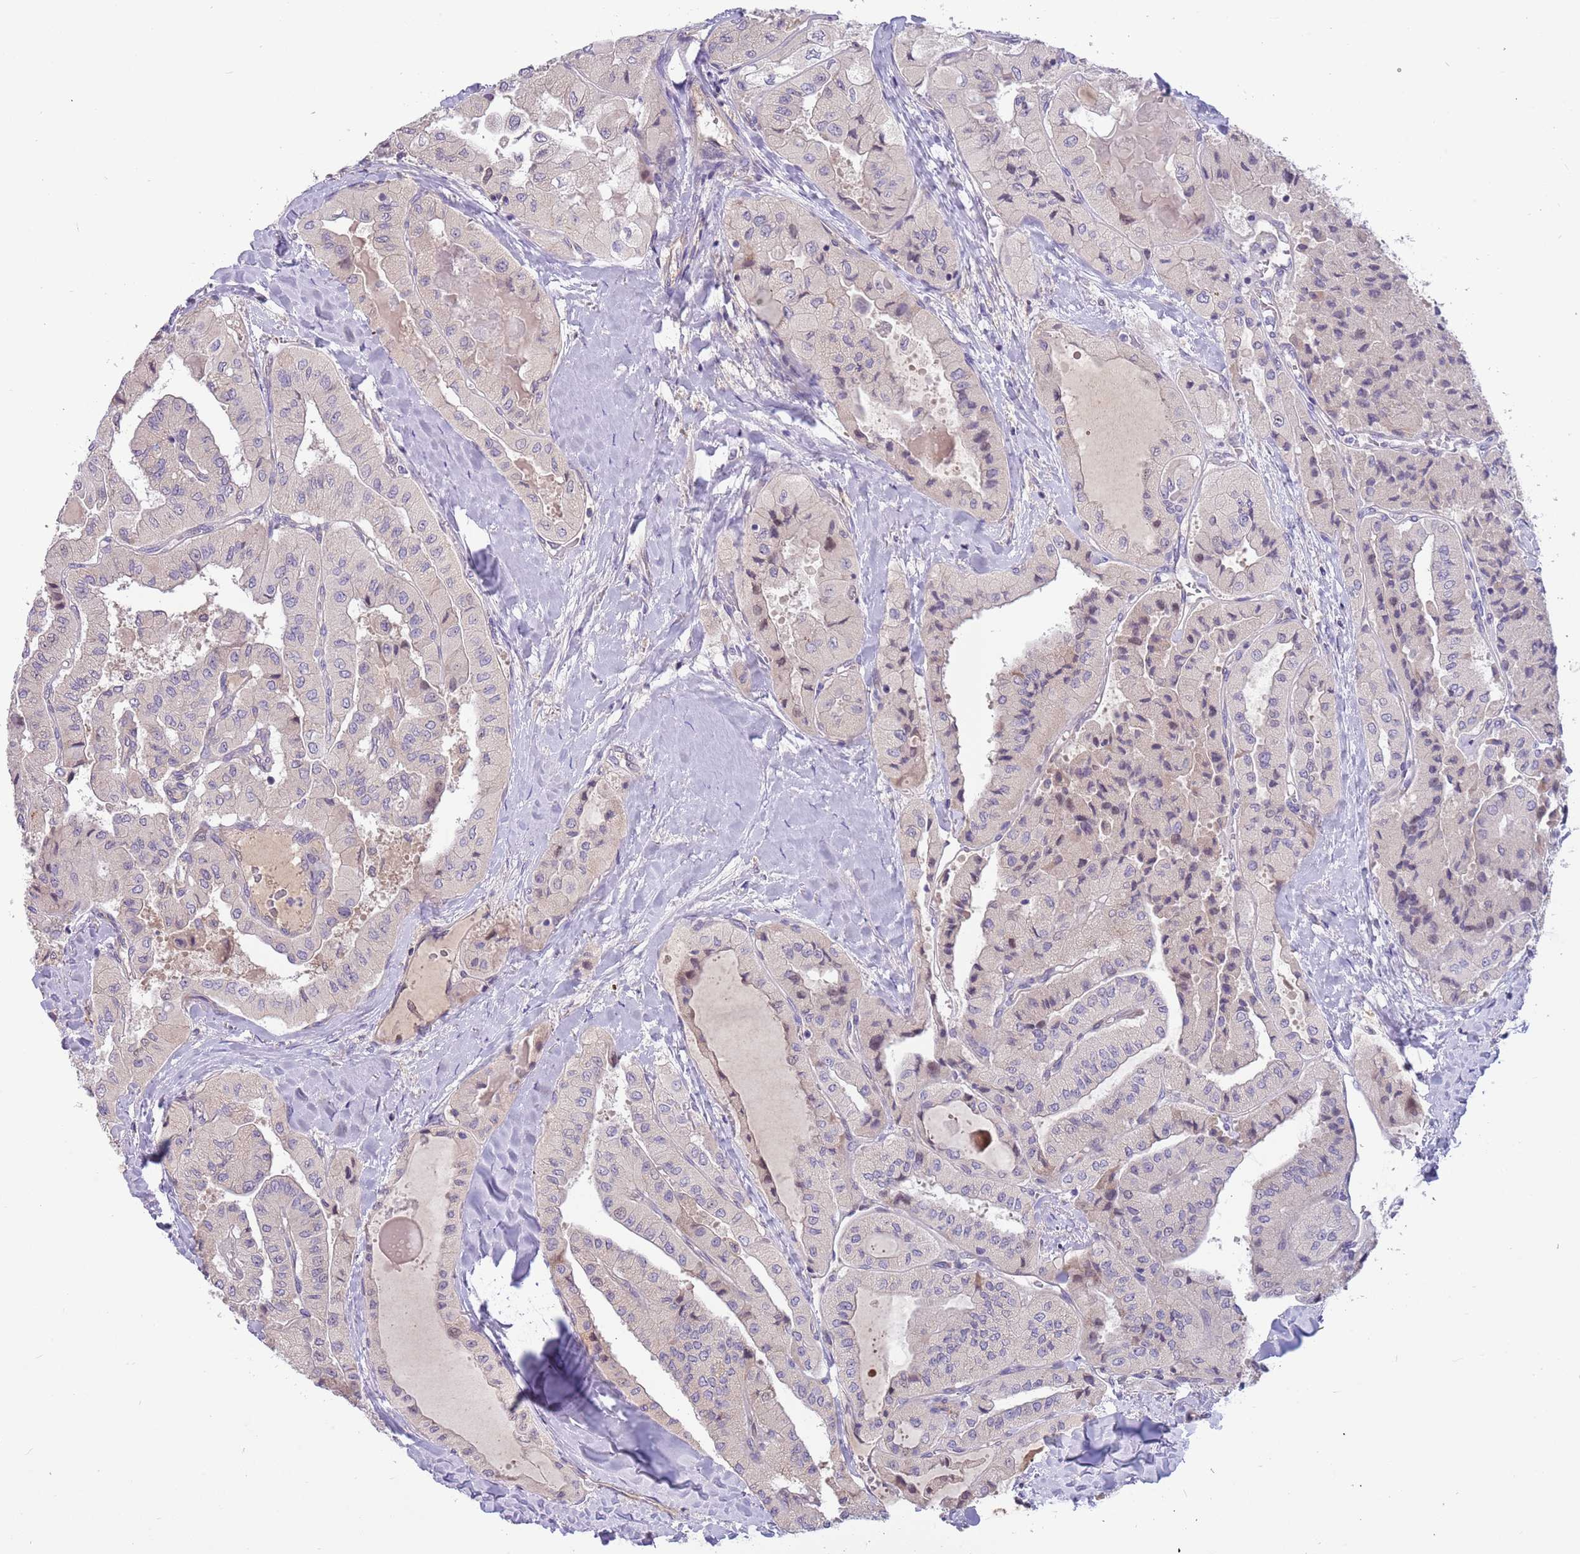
{"staining": {"intensity": "negative", "quantity": "none", "location": "none"}, "tissue": "thyroid cancer", "cell_type": "Tumor cells", "image_type": "cancer", "snomed": [{"axis": "morphology", "description": "Normal tissue, NOS"}, {"axis": "morphology", "description": "Papillary adenocarcinoma, NOS"}, {"axis": "topography", "description": "Thyroid gland"}], "caption": "The micrograph reveals no significant positivity in tumor cells of papillary adenocarcinoma (thyroid).", "gene": "CABYR", "patient": {"sex": "female", "age": 59}}